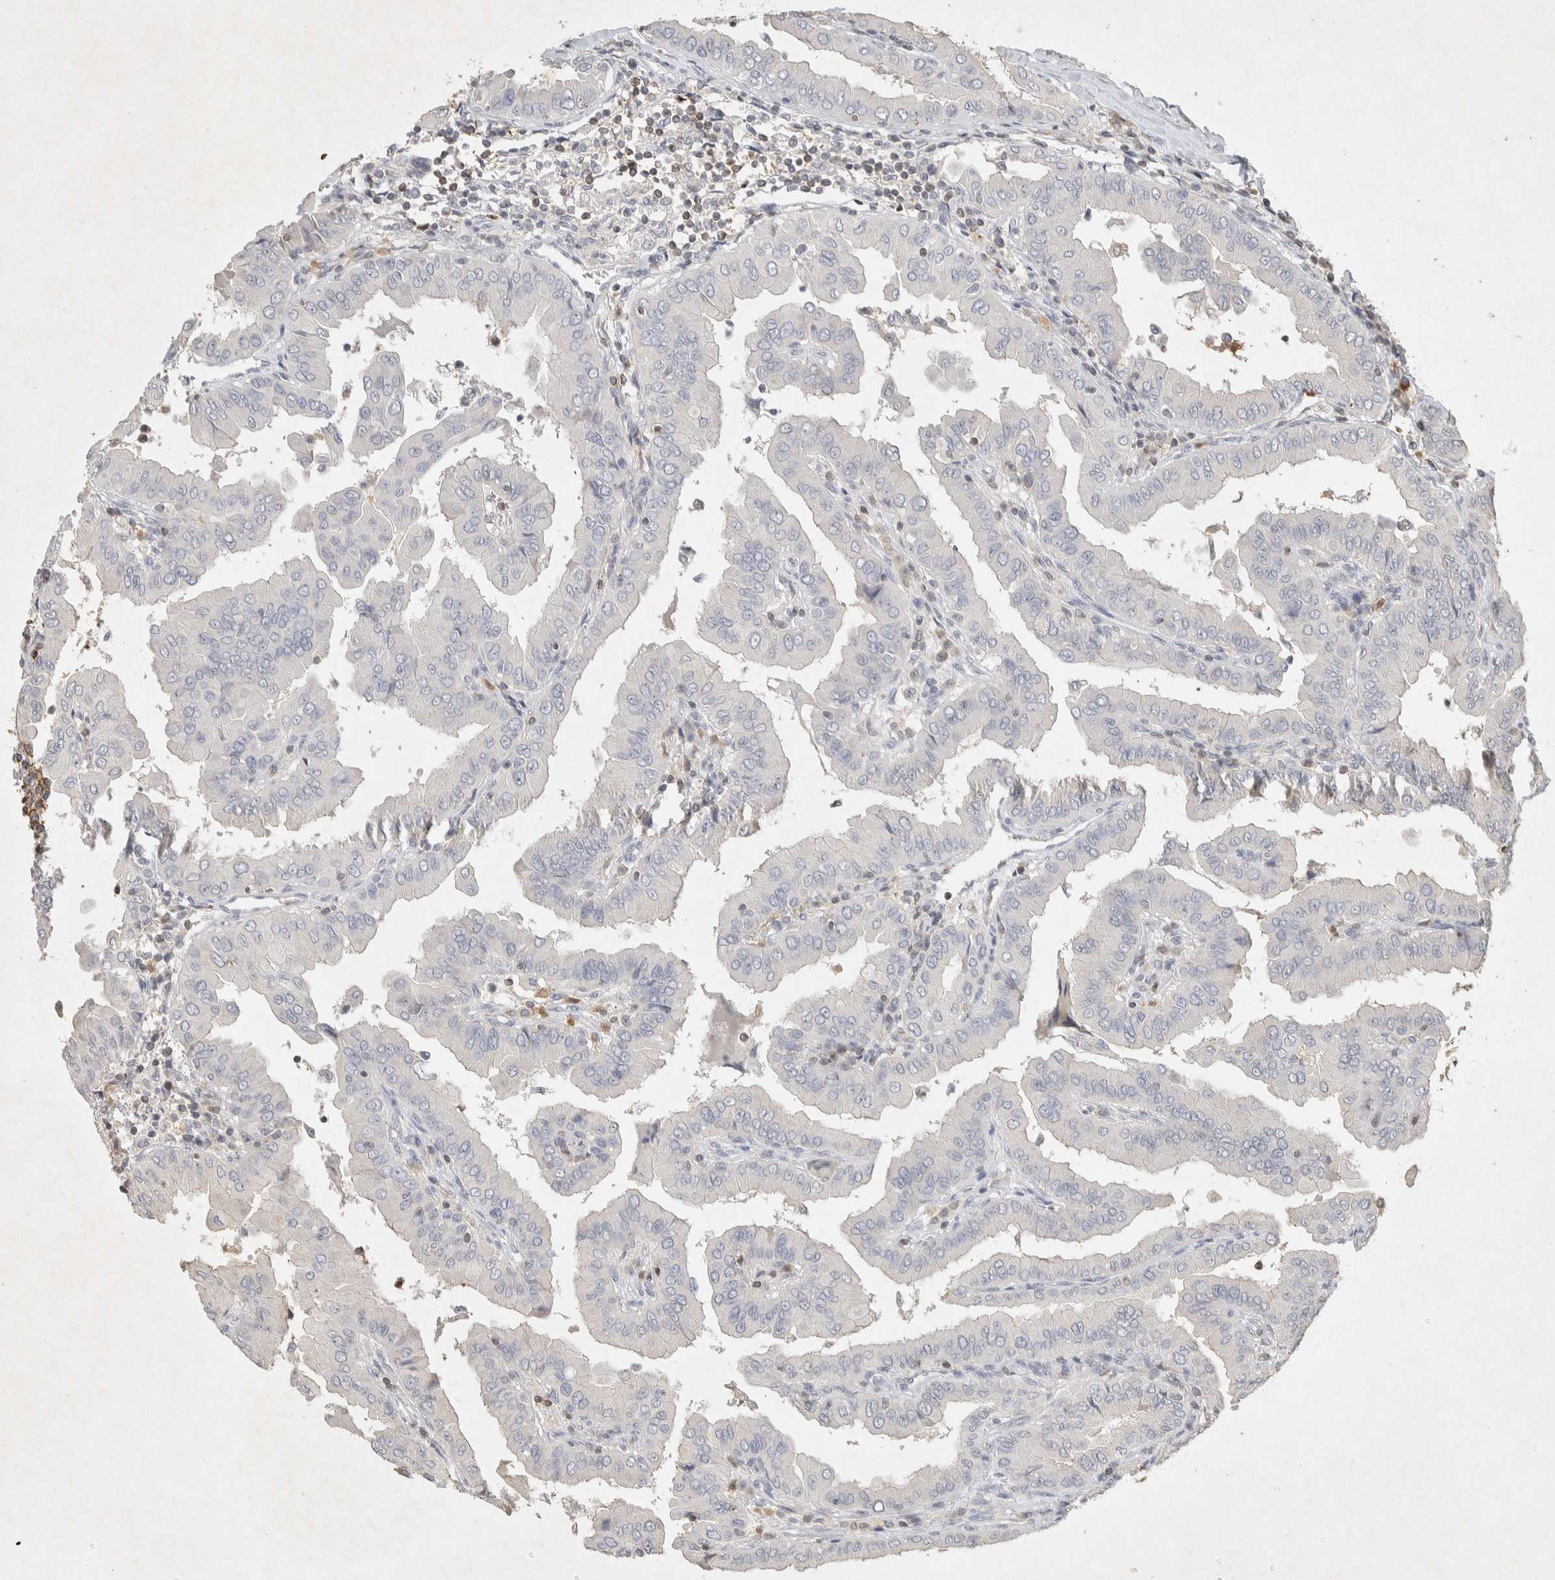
{"staining": {"intensity": "negative", "quantity": "none", "location": "none"}, "tissue": "thyroid cancer", "cell_type": "Tumor cells", "image_type": "cancer", "snomed": [{"axis": "morphology", "description": "Papillary adenocarcinoma, NOS"}, {"axis": "topography", "description": "Thyroid gland"}], "caption": "Immunohistochemical staining of human thyroid papillary adenocarcinoma shows no significant expression in tumor cells.", "gene": "RAC2", "patient": {"sex": "male", "age": 33}}